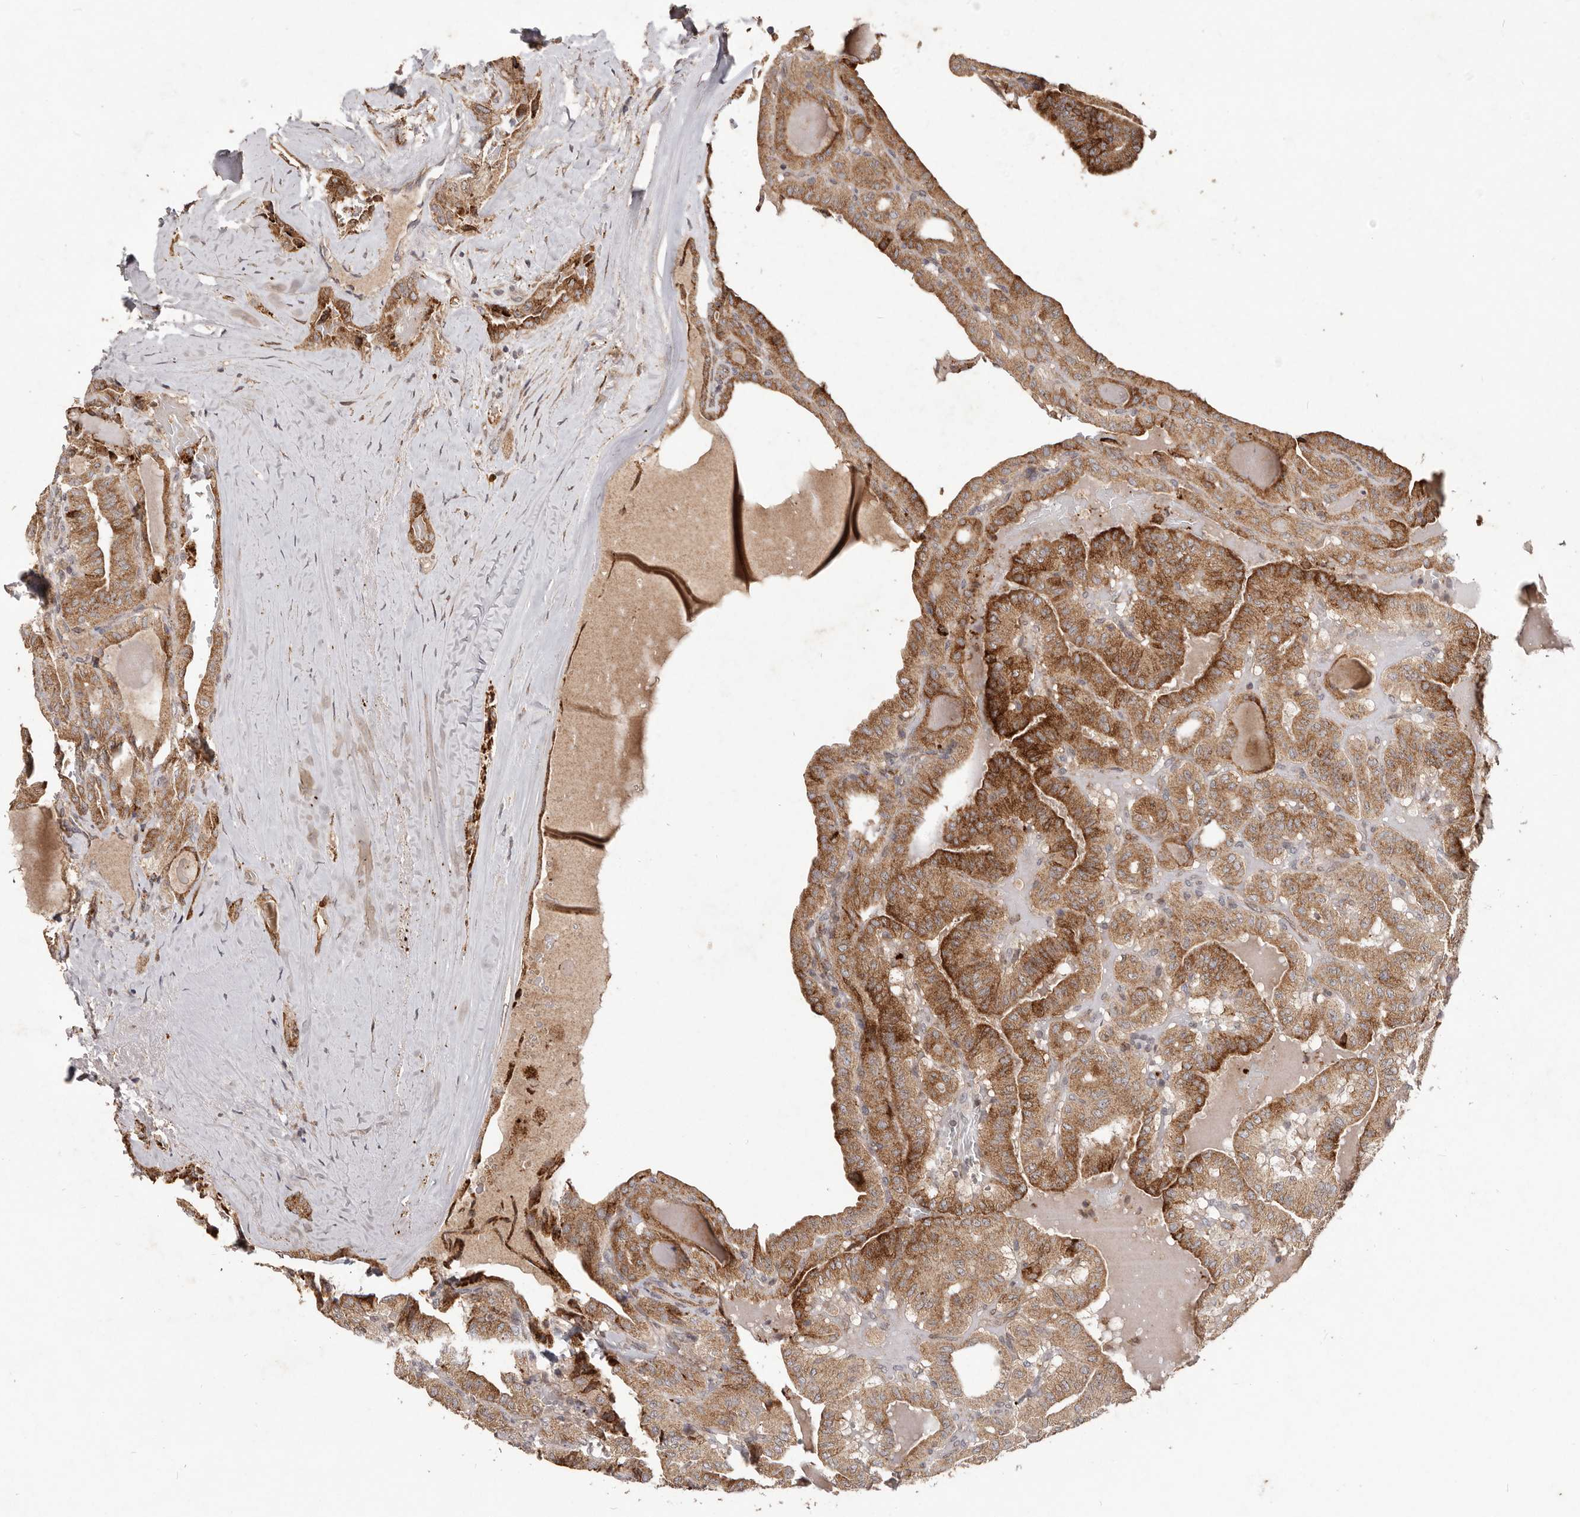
{"staining": {"intensity": "moderate", "quantity": ">75%", "location": "cytoplasmic/membranous"}, "tissue": "head and neck cancer", "cell_type": "Tumor cells", "image_type": "cancer", "snomed": [{"axis": "morphology", "description": "Squamous cell carcinoma, NOS"}, {"axis": "topography", "description": "Oral tissue"}, {"axis": "topography", "description": "Head-Neck"}], "caption": "Immunohistochemistry (DAB (3,3'-diaminobenzidine)) staining of head and neck squamous cell carcinoma displays moderate cytoplasmic/membranous protein staining in about >75% of tumor cells. The protein is stained brown, and the nuclei are stained in blue (DAB (3,3'-diaminobenzidine) IHC with brightfield microscopy, high magnification).", "gene": "PLOD2", "patient": {"sex": "female", "age": 50}}